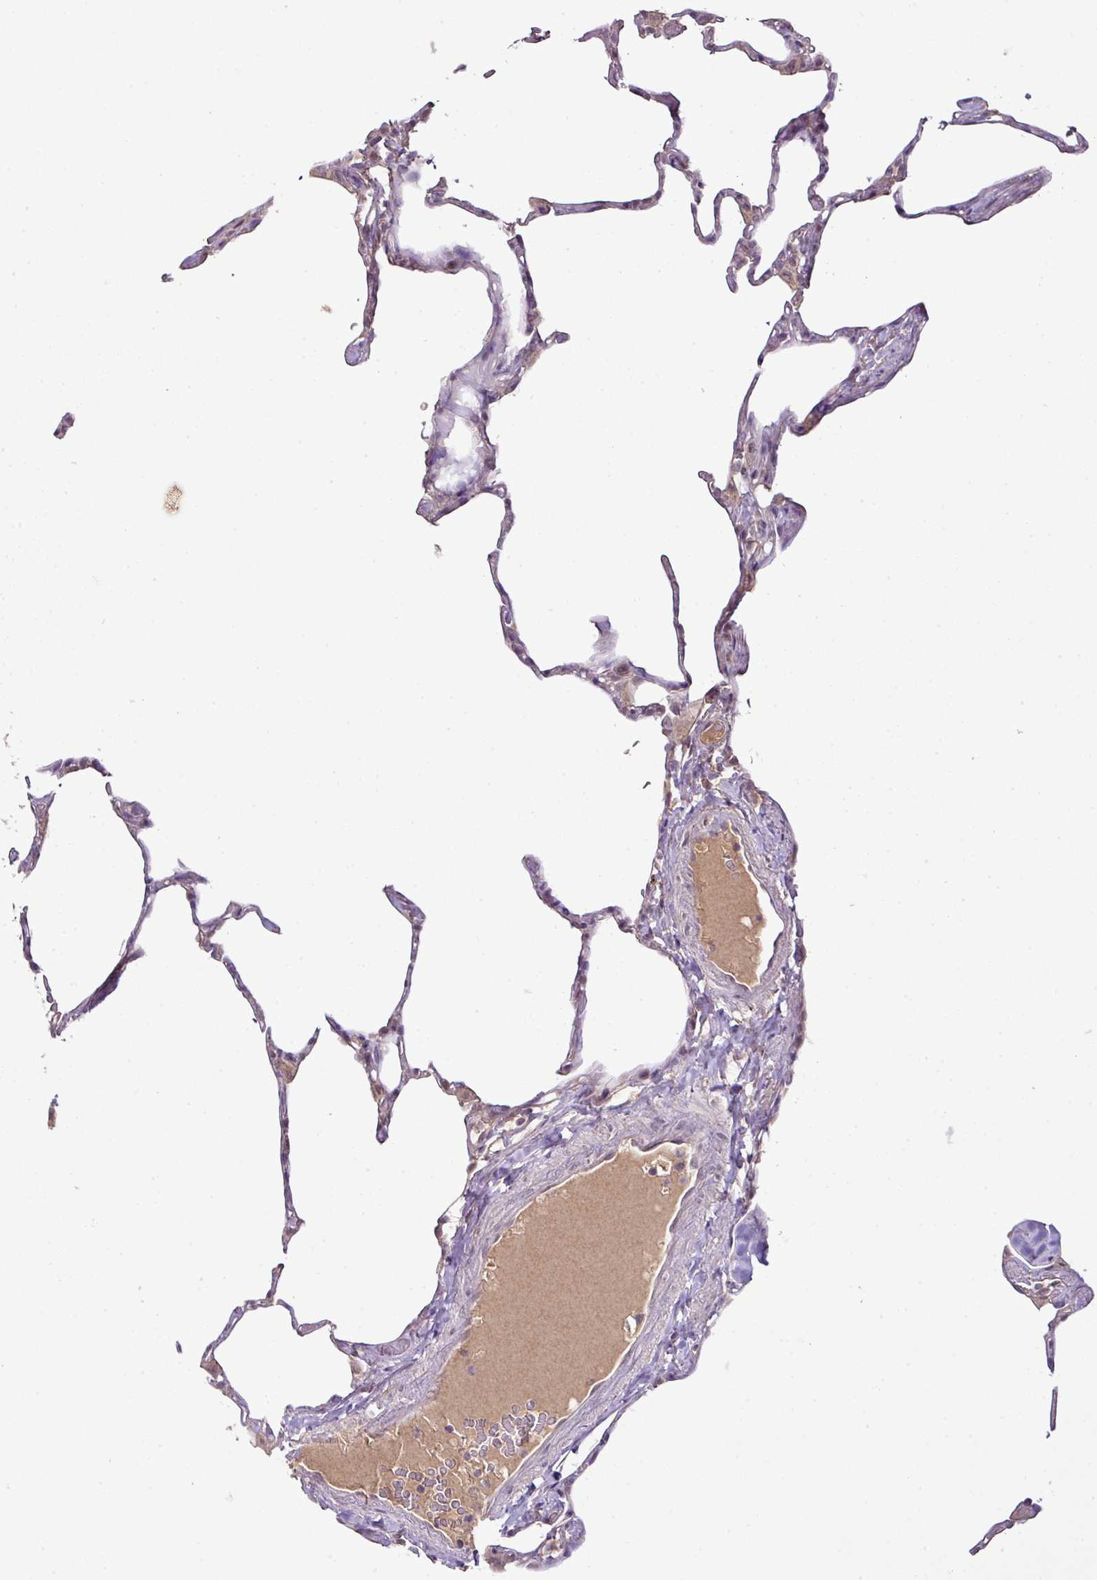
{"staining": {"intensity": "negative", "quantity": "none", "location": "none"}, "tissue": "lung", "cell_type": "Alveolar cells", "image_type": "normal", "snomed": [{"axis": "morphology", "description": "Normal tissue, NOS"}, {"axis": "topography", "description": "Lung"}], "caption": "Human lung stained for a protein using immunohistochemistry (IHC) displays no expression in alveolar cells.", "gene": "DNAAF4", "patient": {"sex": "male", "age": 65}}